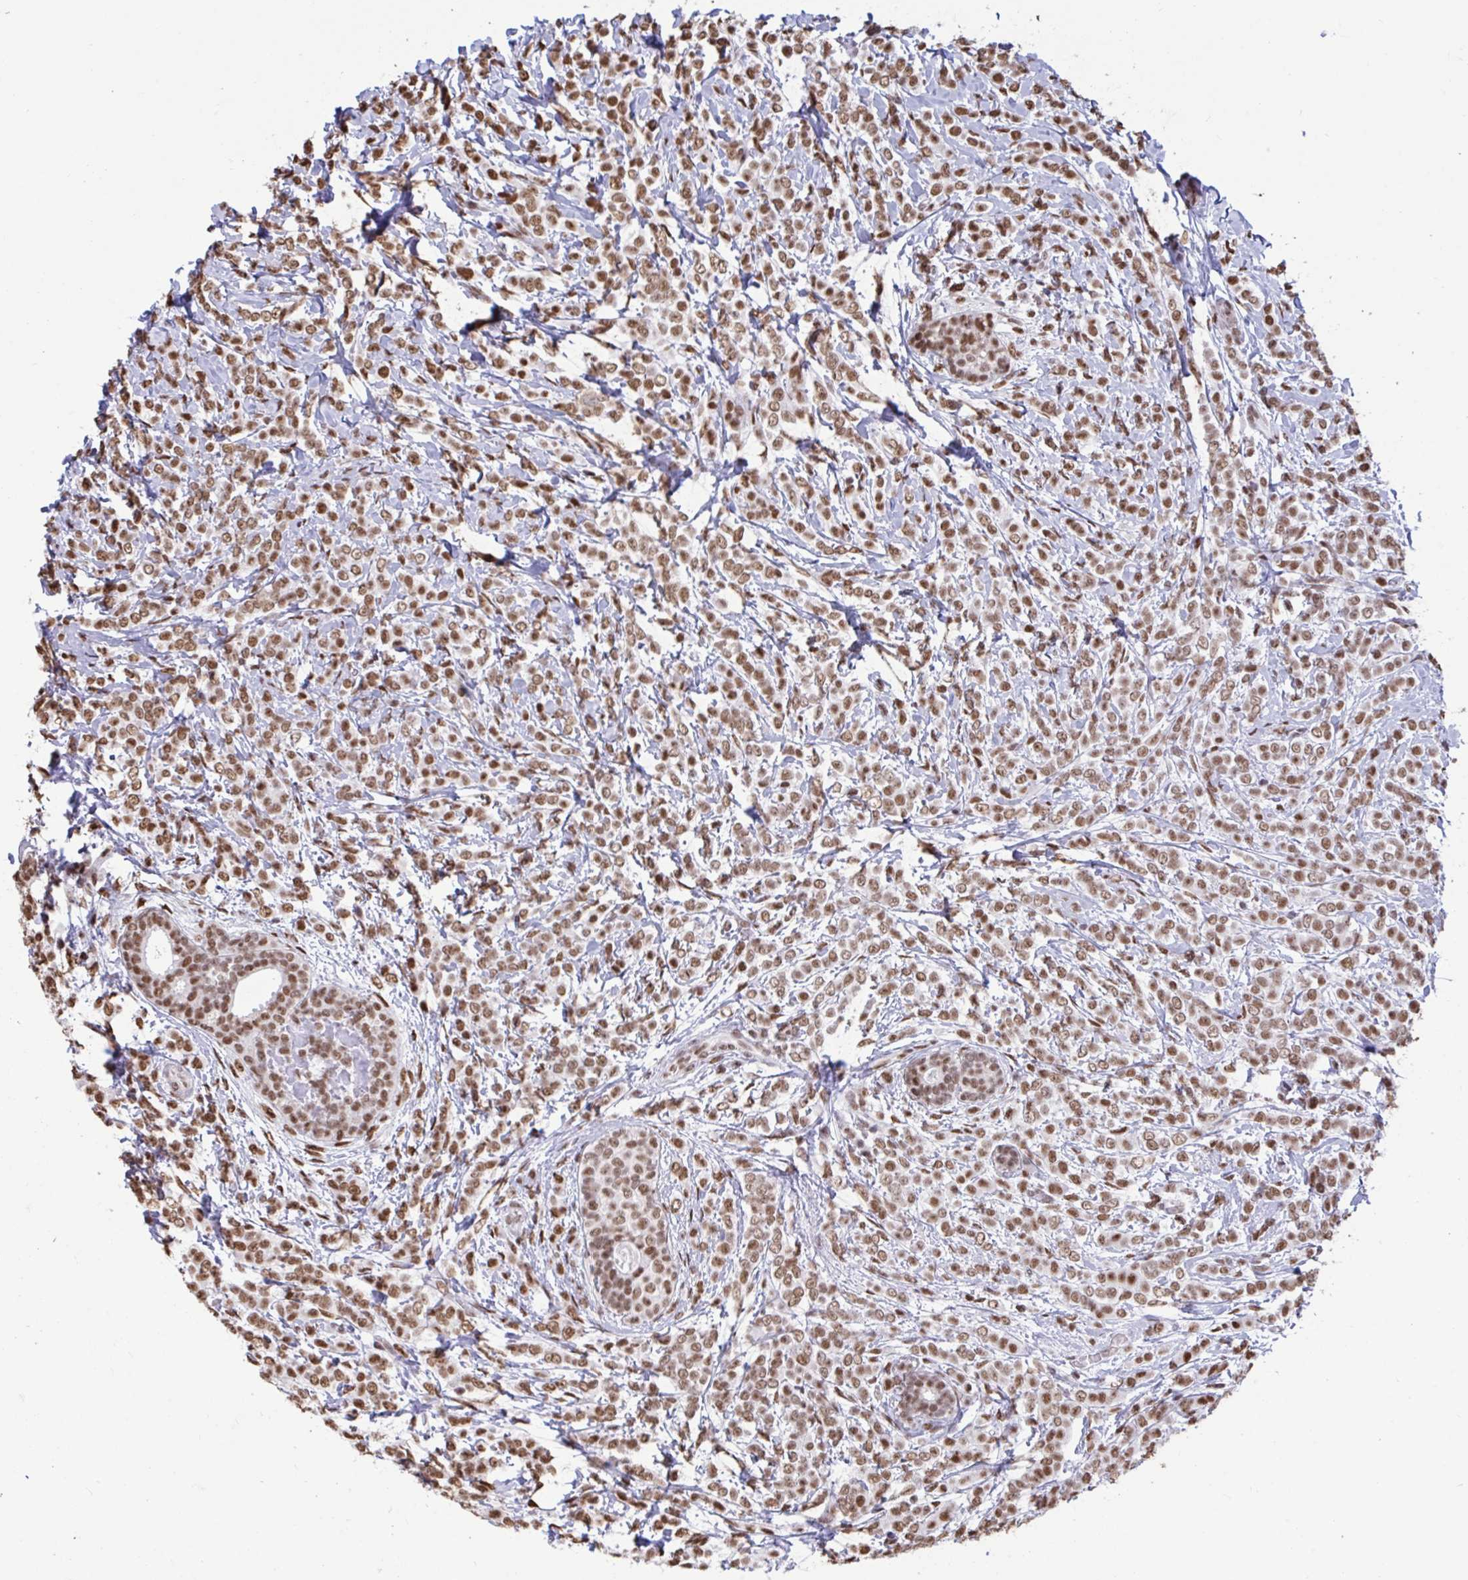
{"staining": {"intensity": "moderate", "quantity": ">75%", "location": "nuclear"}, "tissue": "breast cancer", "cell_type": "Tumor cells", "image_type": "cancer", "snomed": [{"axis": "morphology", "description": "Lobular carcinoma"}, {"axis": "topography", "description": "Breast"}], "caption": "Immunohistochemistry (IHC) of human breast lobular carcinoma shows medium levels of moderate nuclear staining in approximately >75% of tumor cells.", "gene": "HNRNPDL", "patient": {"sex": "female", "age": 49}}